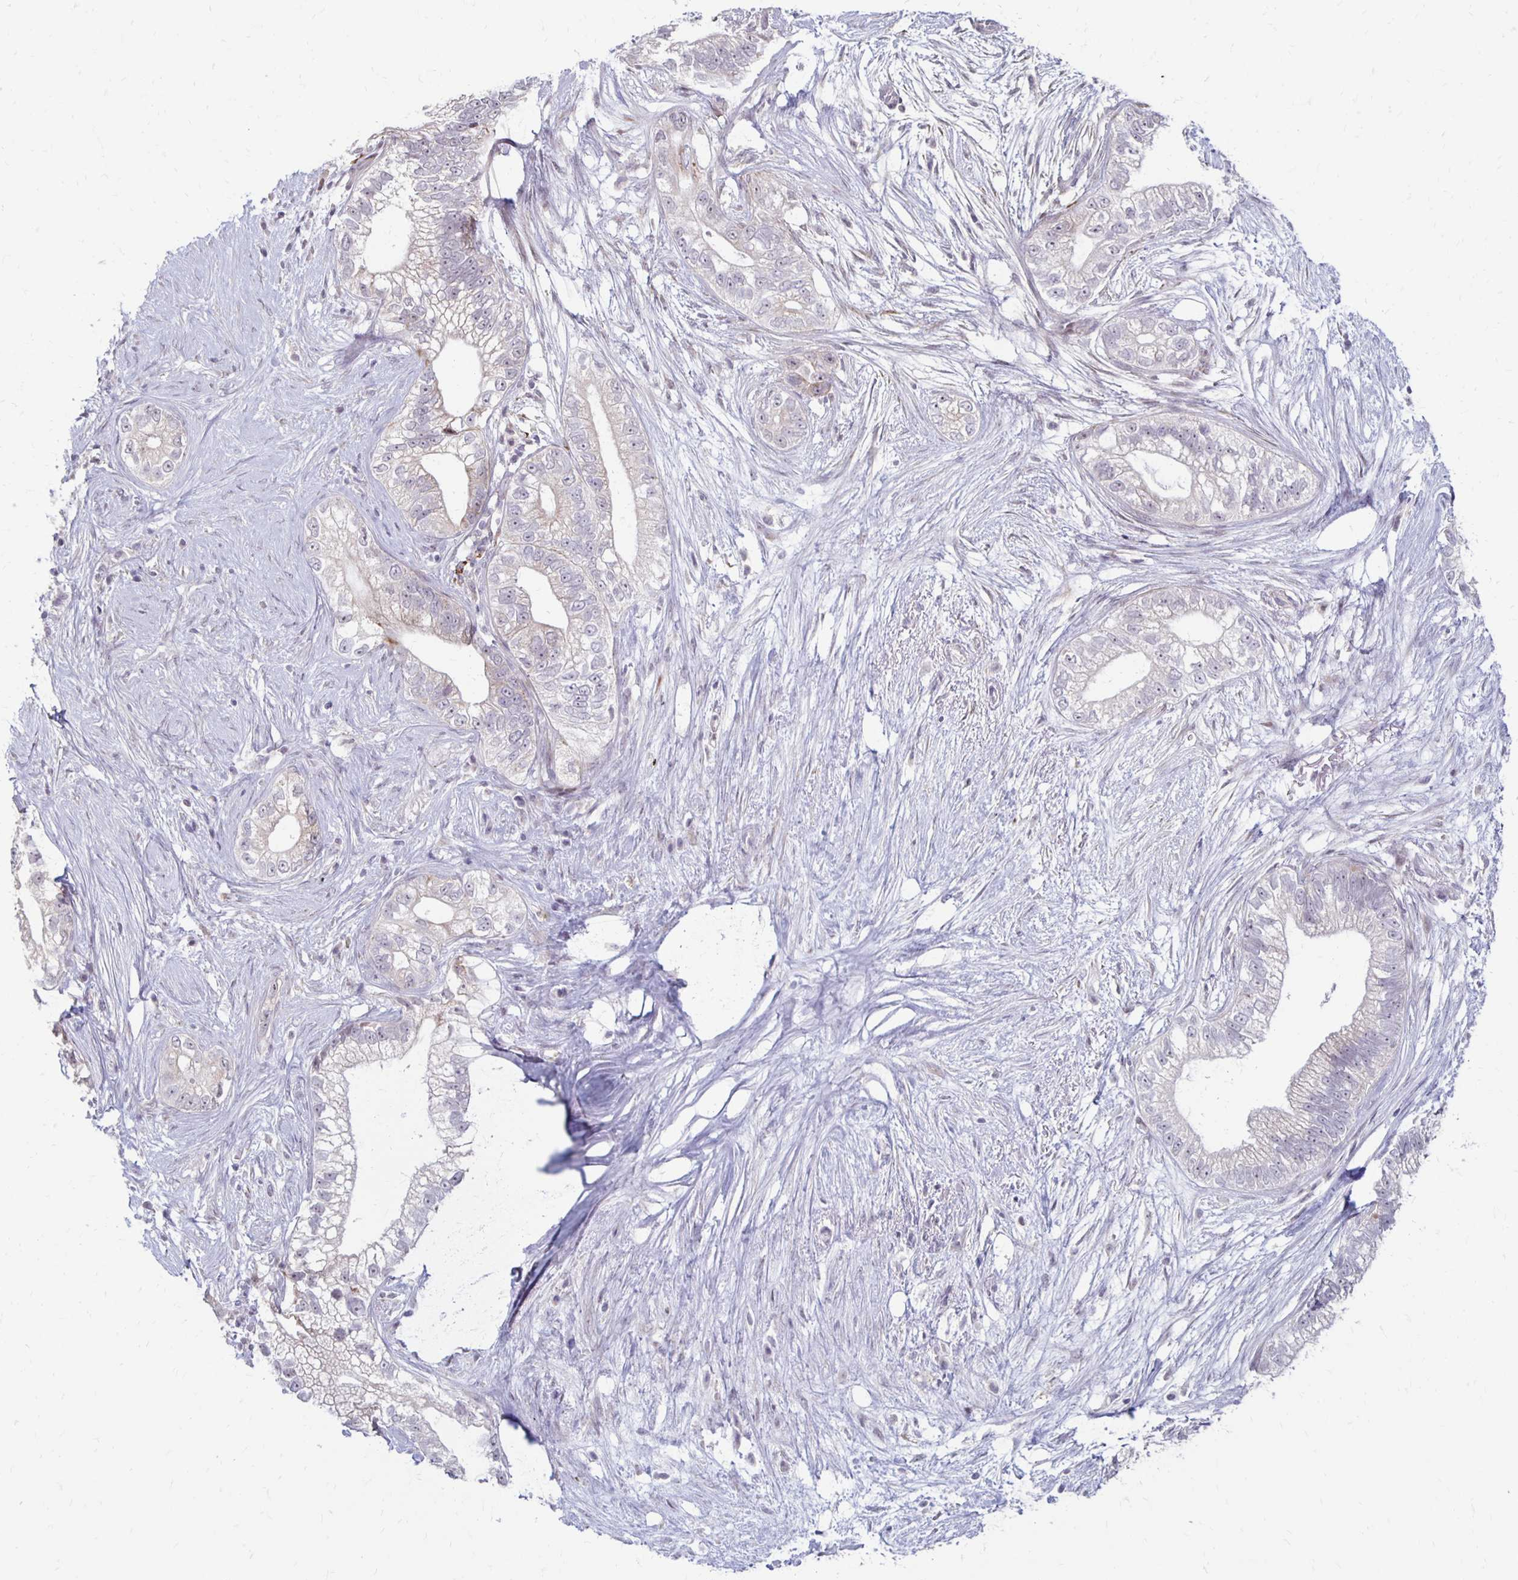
{"staining": {"intensity": "negative", "quantity": "none", "location": "none"}, "tissue": "pancreatic cancer", "cell_type": "Tumor cells", "image_type": "cancer", "snomed": [{"axis": "morphology", "description": "Adenocarcinoma, NOS"}, {"axis": "topography", "description": "Pancreas"}], "caption": "This is an immunohistochemistry (IHC) micrograph of adenocarcinoma (pancreatic). There is no positivity in tumor cells.", "gene": "DAGLA", "patient": {"sex": "male", "age": 70}}